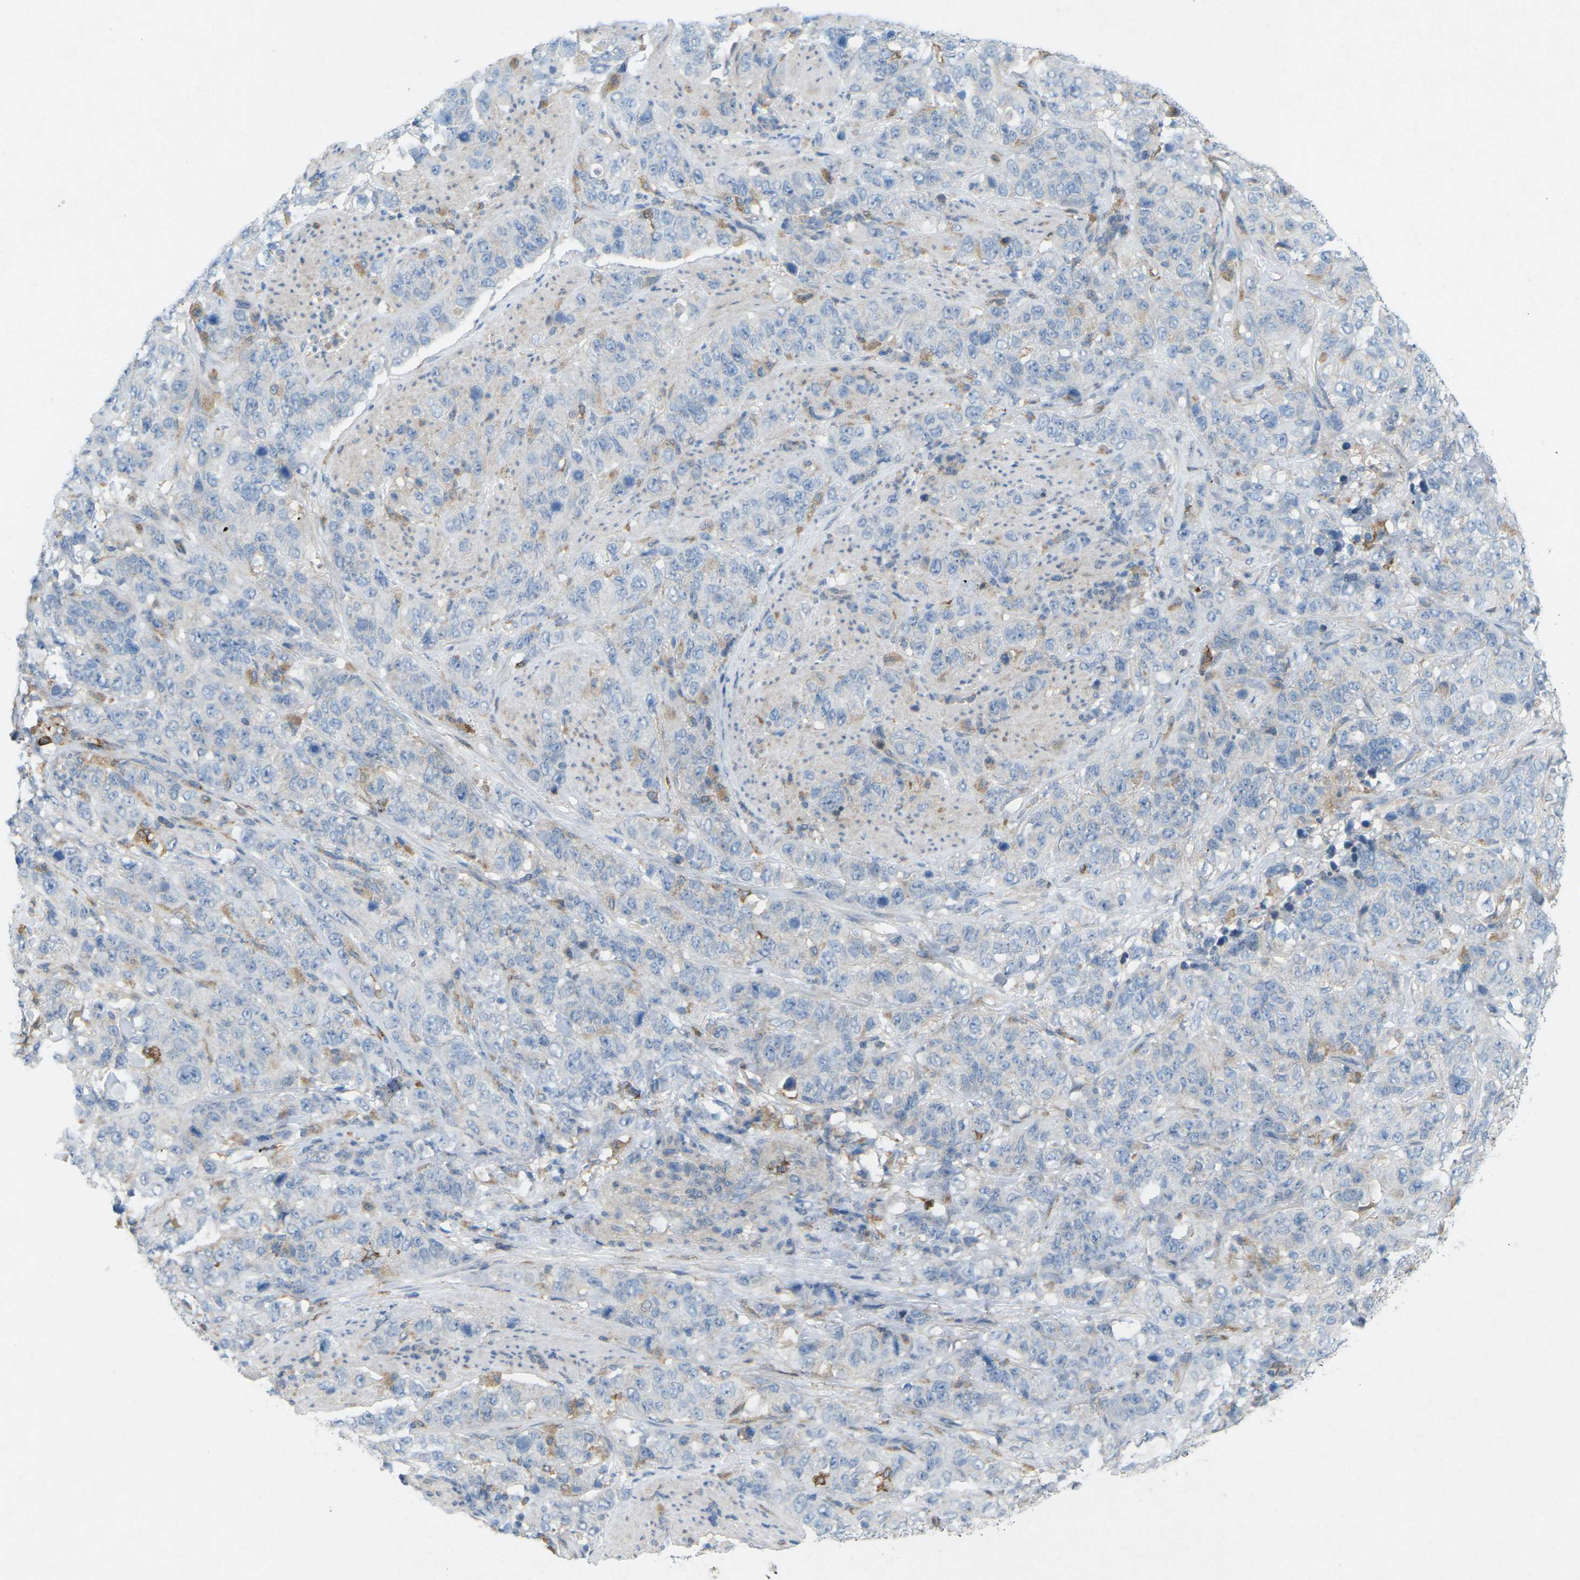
{"staining": {"intensity": "weak", "quantity": "<25%", "location": "cytoplasmic/membranous"}, "tissue": "stomach cancer", "cell_type": "Tumor cells", "image_type": "cancer", "snomed": [{"axis": "morphology", "description": "Adenocarcinoma, NOS"}, {"axis": "topography", "description": "Stomach"}], "caption": "This is an IHC micrograph of human stomach cancer. There is no staining in tumor cells.", "gene": "STK11", "patient": {"sex": "male", "age": 48}}